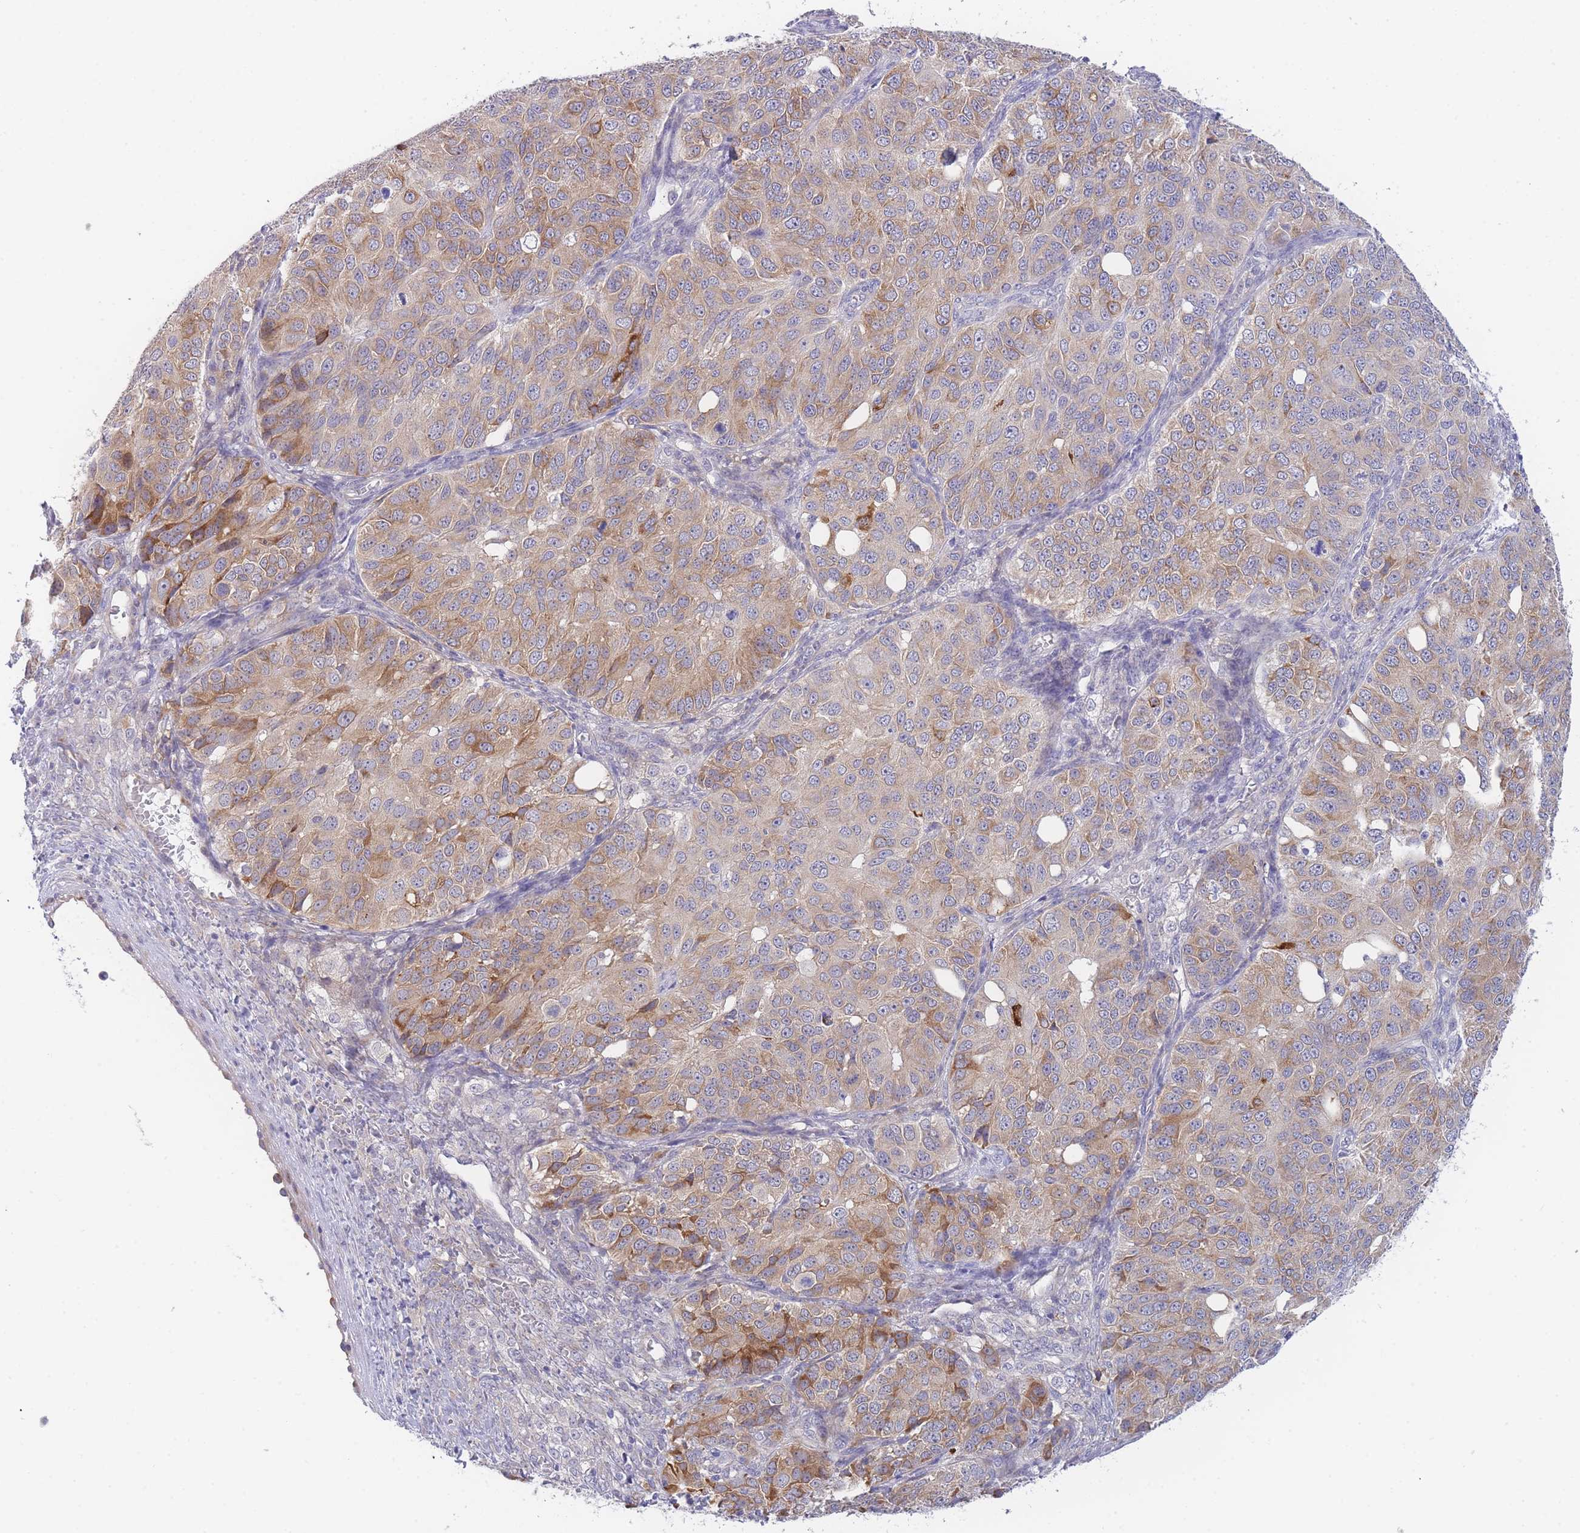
{"staining": {"intensity": "moderate", "quantity": ">75%", "location": "cytoplasmic/membranous"}, "tissue": "ovarian cancer", "cell_type": "Tumor cells", "image_type": "cancer", "snomed": [{"axis": "morphology", "description": "Carcinoma, endometroid"}, {"axis": "topography", "description": "Ovary"}], "caption": "Brown immunohistochemical staining in ovarian endometroid carcinoma shows moderate cytoplasmic/membranous expression in about >75% of tumor cells.", "gene": "ZNF510", "patient": {"sex": "female", "age": 51}}